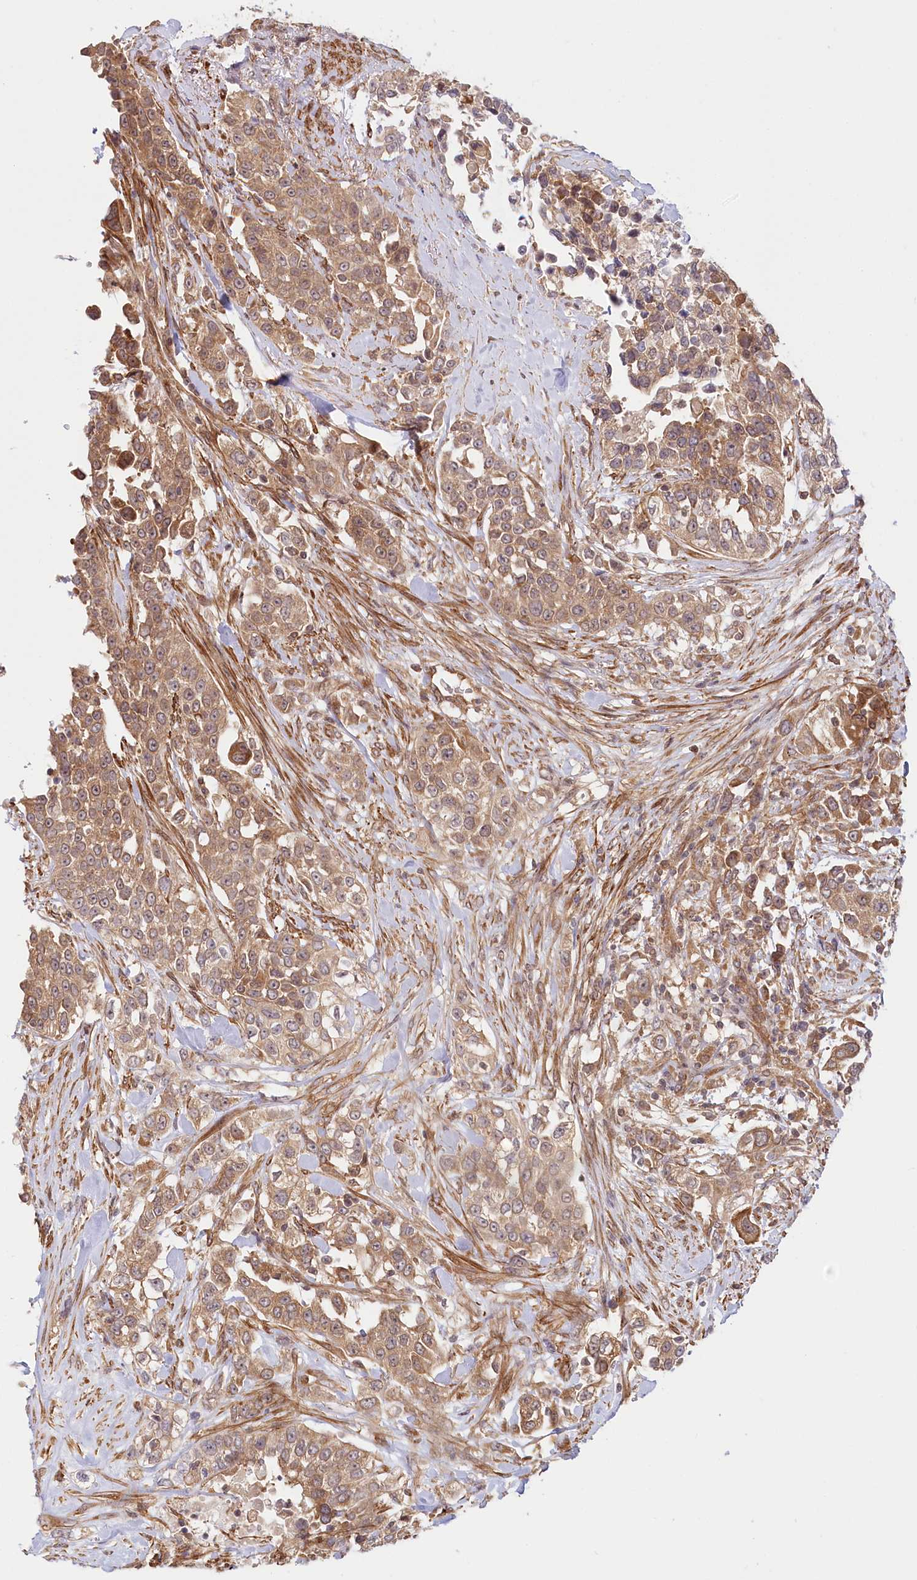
{"staining": {"intensity": "moderate", "quantity": ">75%", "location": "cytoplasmic/membranous"}, "tissue": "urothelial cancer", "cell_type": "Tumor cells", "image_type": "cancer", "snomed": [{"axis": "morphology", "description": "Urothelial carcinoma, High grade"}, {"axis": "topography", "description": "Urinary bladder"}], "caption": "Urothelial cancer stained with a brown dye shows moderate cytoplasmic/membranous positive positivity in approximately >75% of tumor cells.", "gene": "CEP70", "patient": {"sex": "female", "age": 80}}